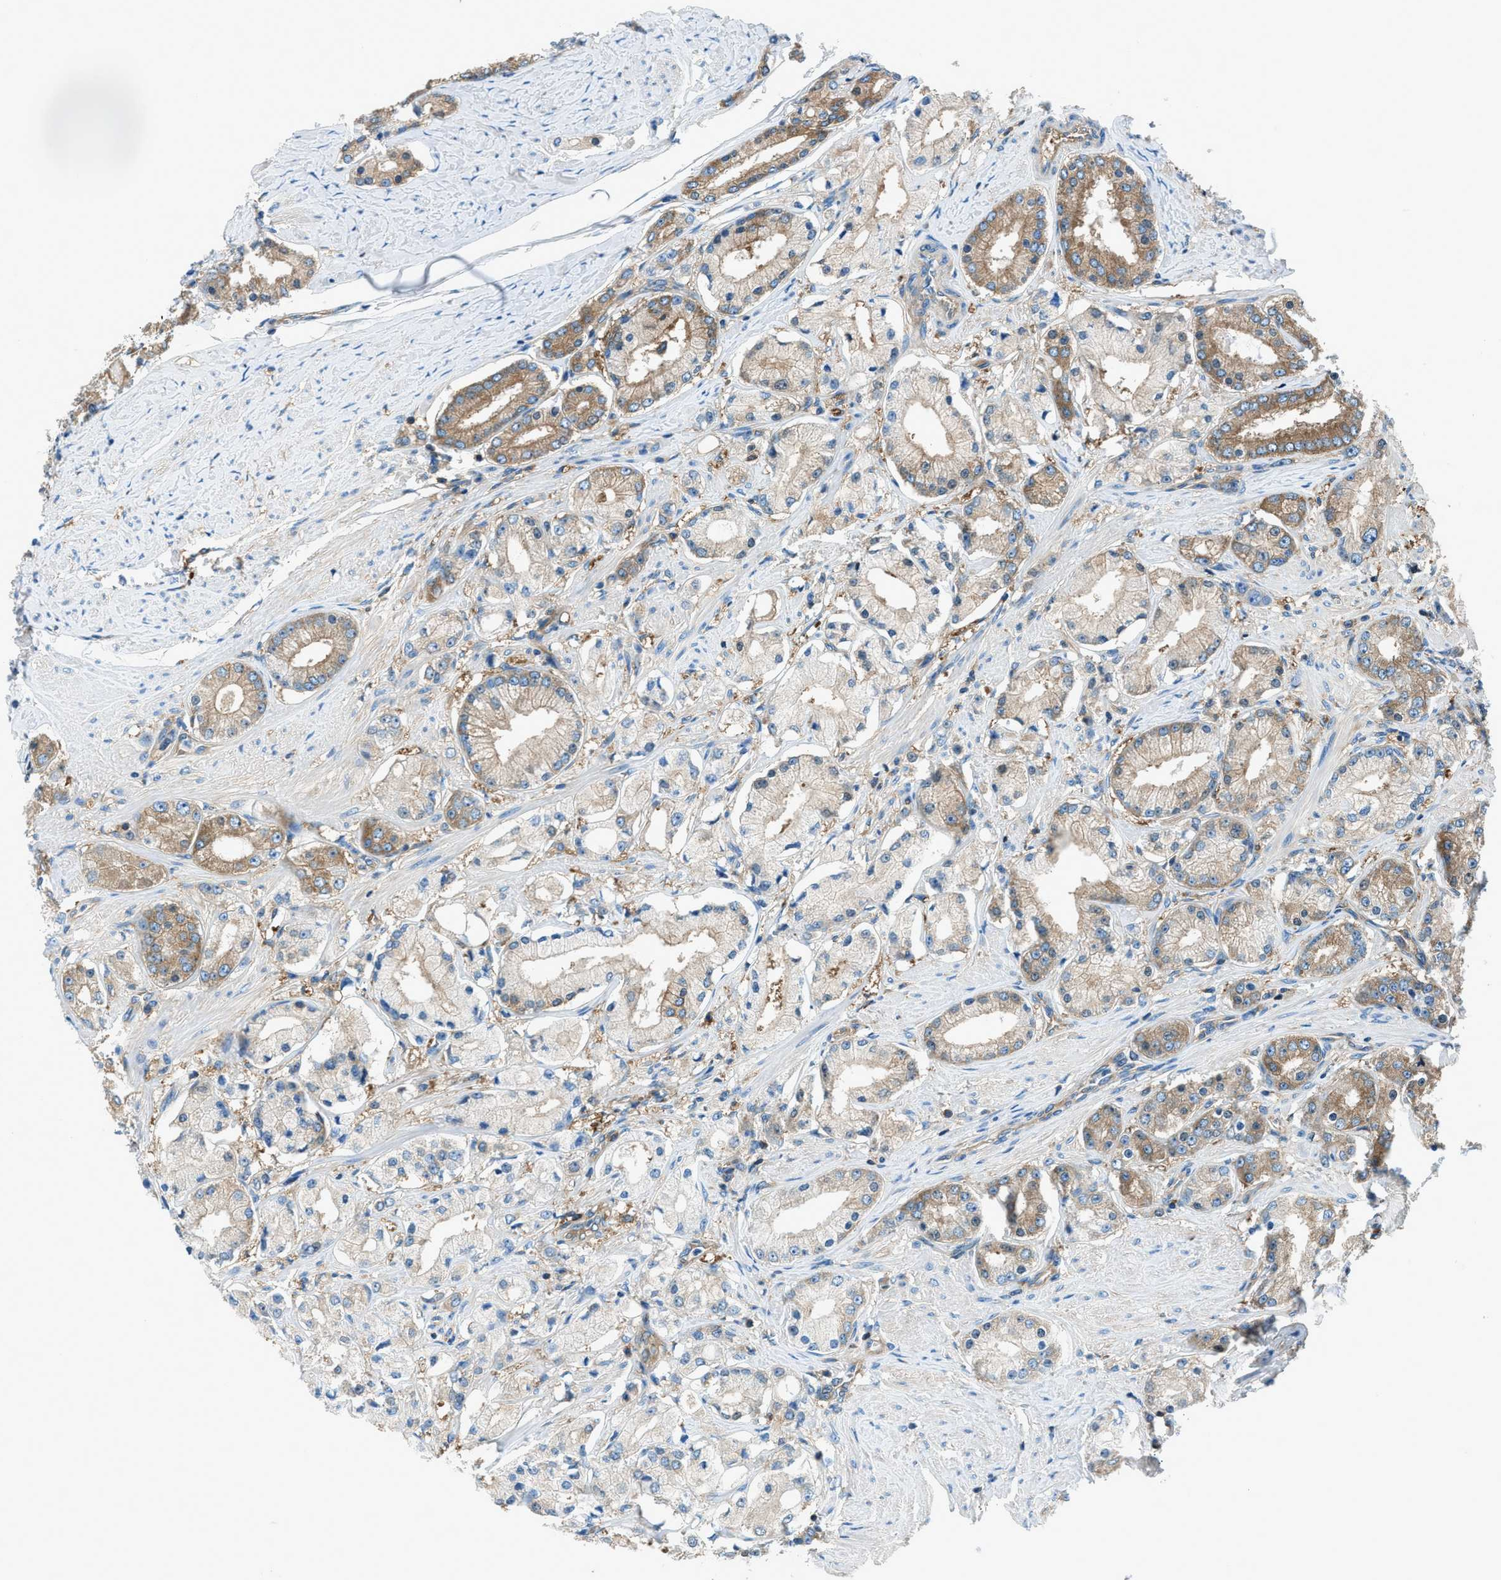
{"staining": {"intensity": "moderate", "quantity": "25%-75%", "location": "cytoplasmic/membranous"}, "tissue": "prostate cancer", "cell_type": "Tumor cells", "image_type": "cancer", "snomed": [{"axis": "morphology", "description": "Adenocarcinoma, Low grade"}, {"axis": "topography", "description": "Prostate"}], "caption": "Adenocarcinoma (low-grade) (prostate) stained with a protein marker displays moderate staining in tumor cells.", "gene": "SARS1", "patient": {"sex": "male", "age": 63}}